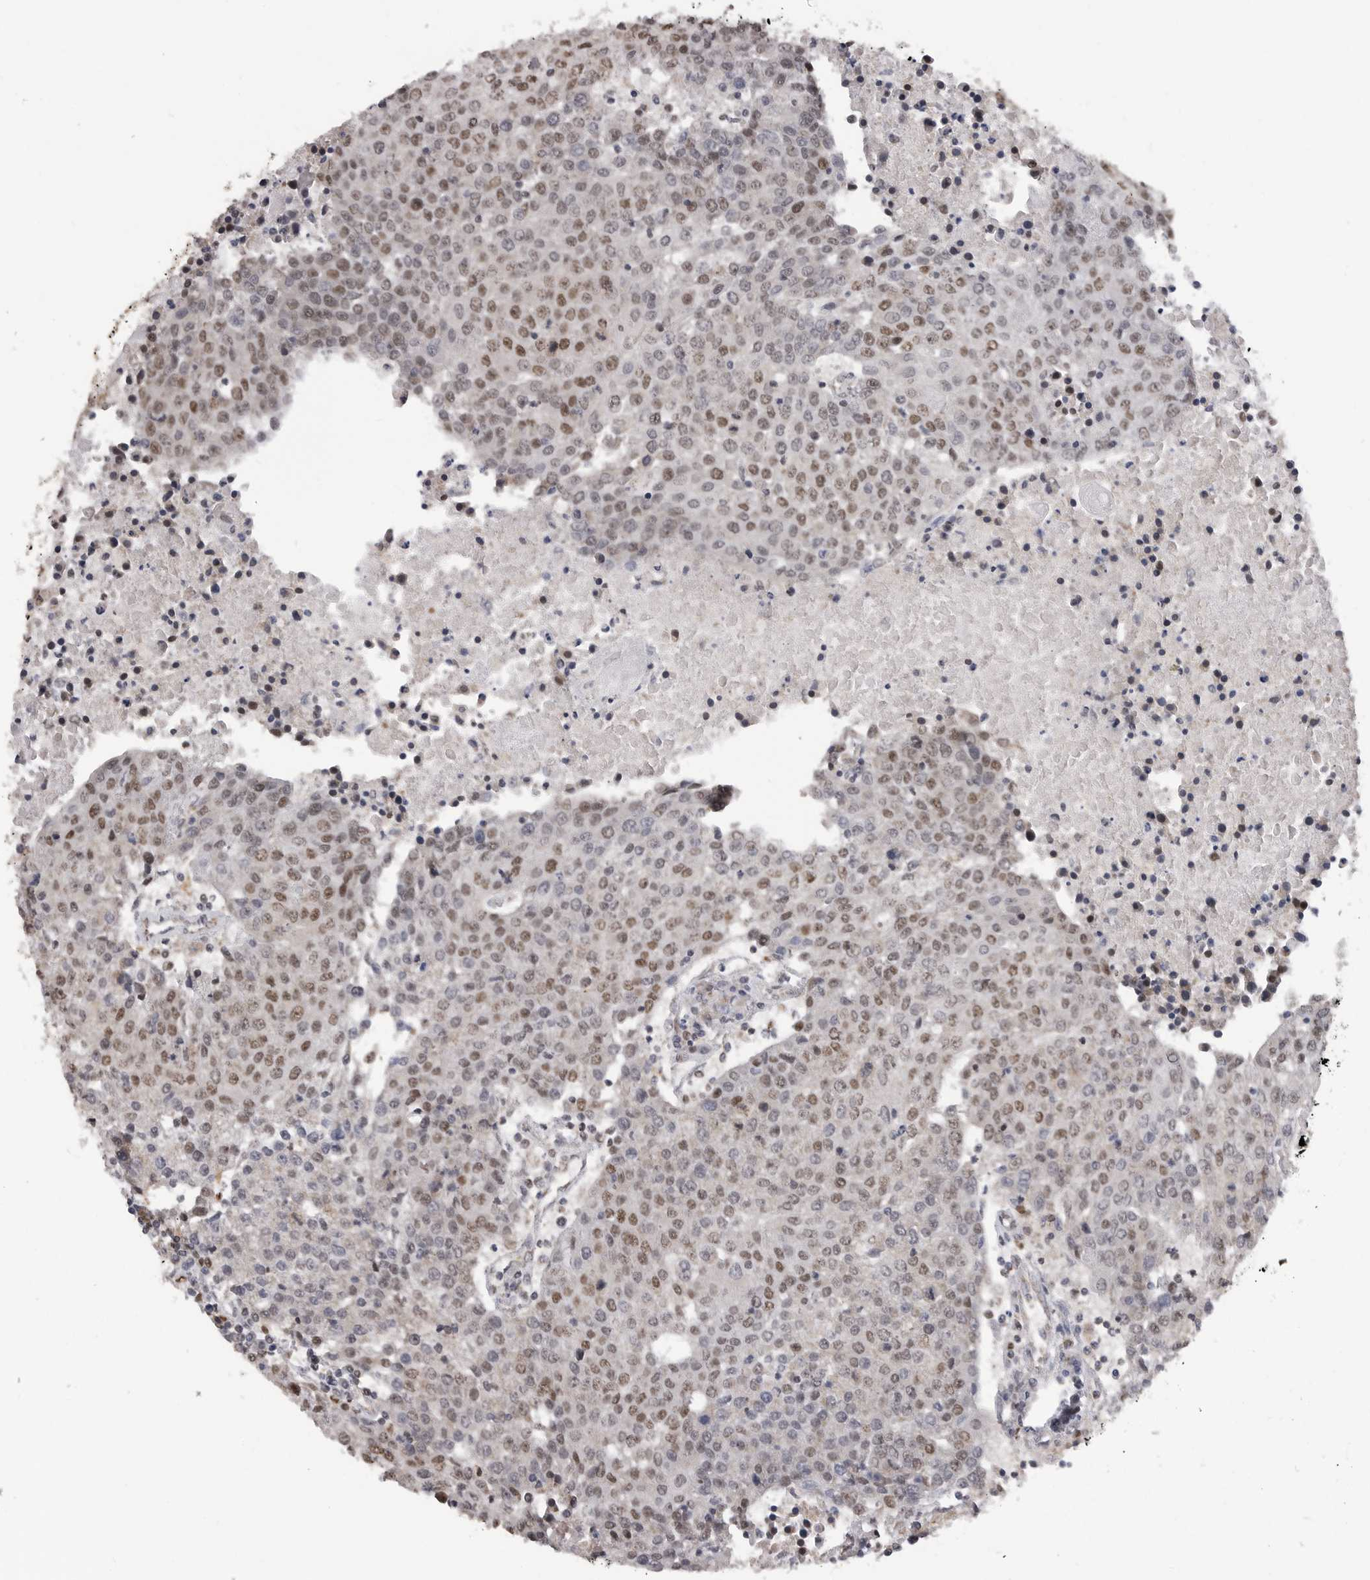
{"staining": {"intensity": "moderate", "quantity": "25%-75%", "location": "nuclear"}, "tissue": "urothelial cancer", "cell_type": "Tumor cells", "image_type": "cancer", "snomed": [{"axis": "morphology", "description": "Urothelial carcinoma, High grade"}, {"axis": "topography", "description": "Urinary bladder"}], "caption": "Urothelial cancer stained with immunohistochemistry (IHC) displays moderate nuclear staining in about 25%-75% of tumor cells.", "gene": "SMARCC1", "patient": {"sex": "female", "age": 85}}